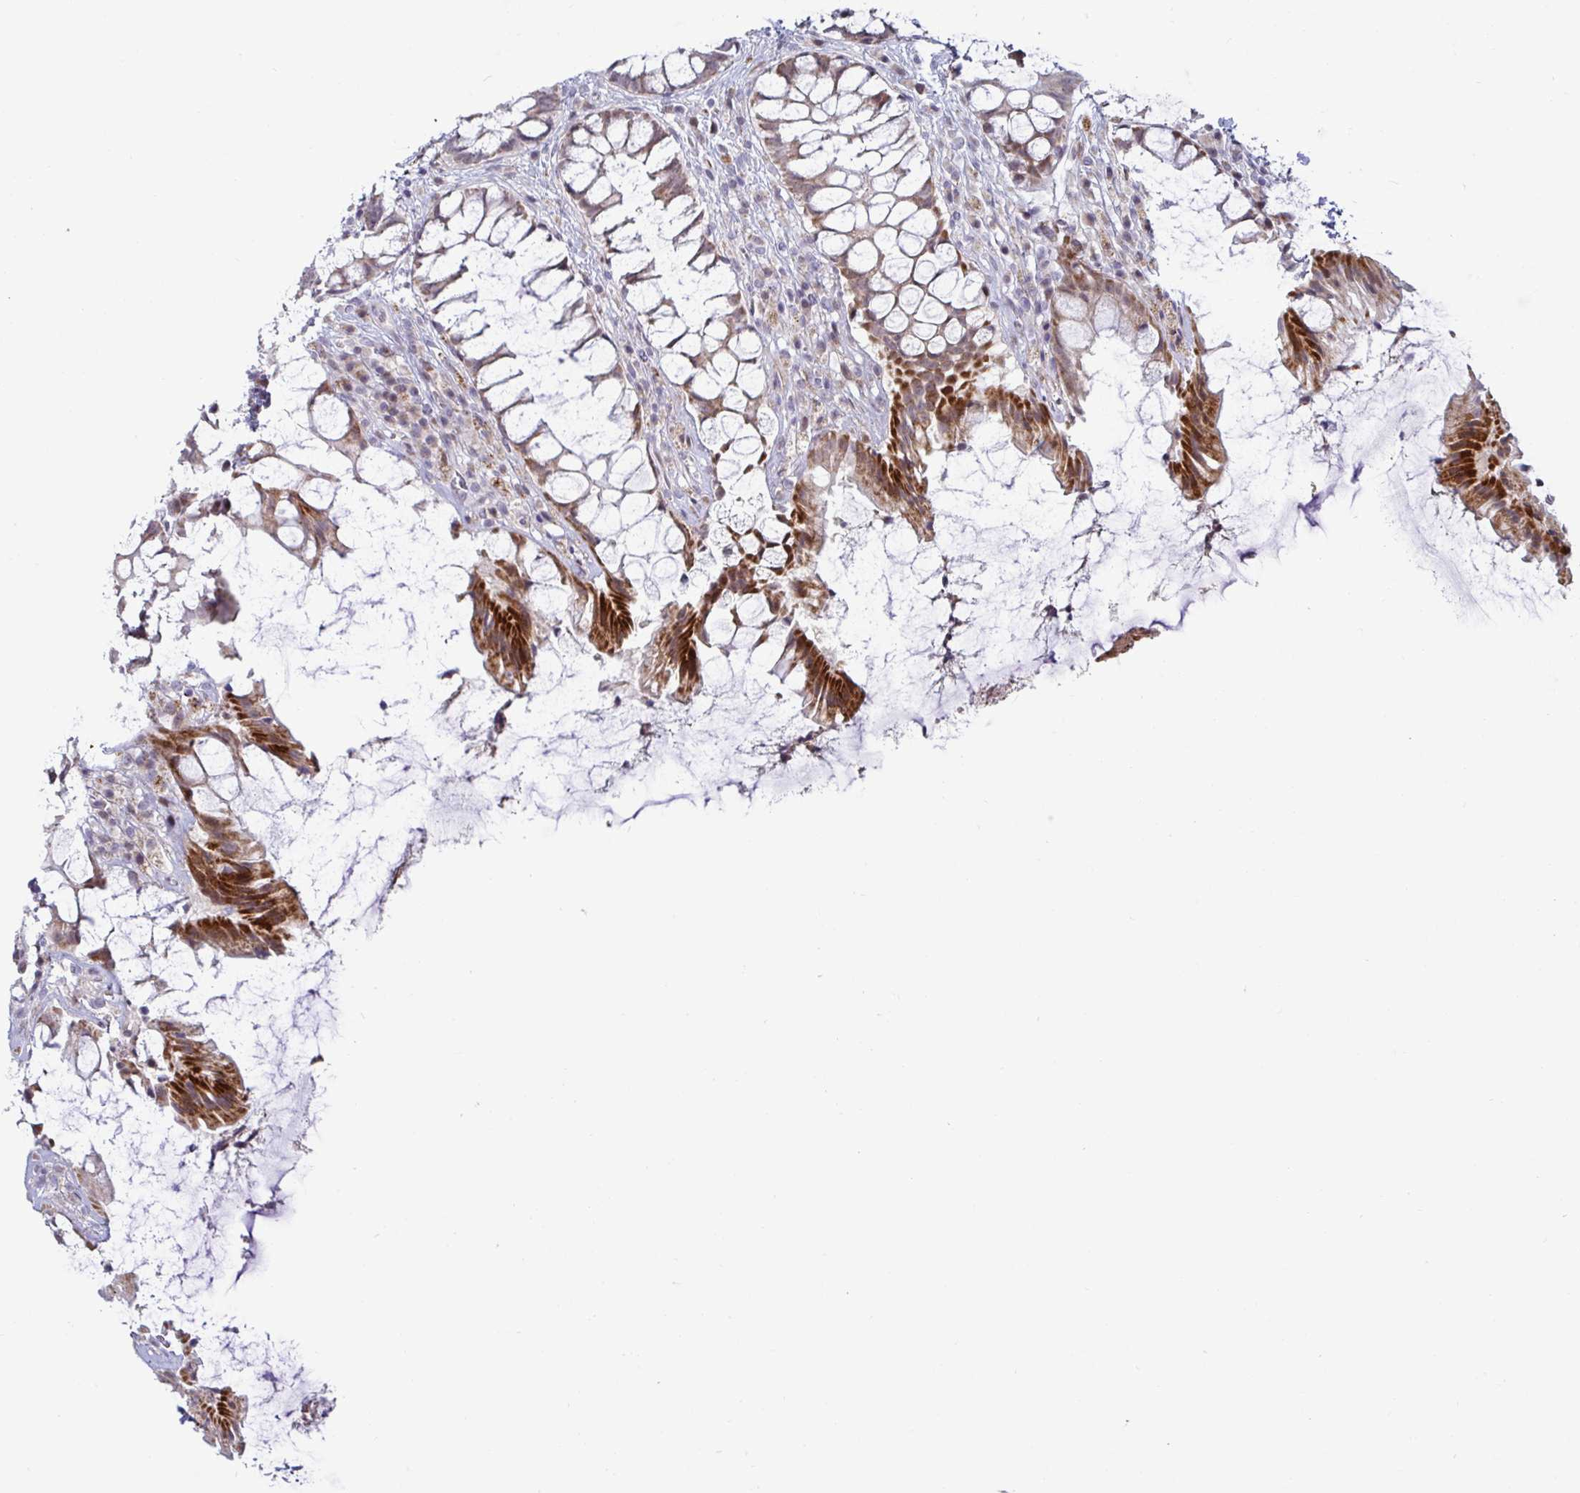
{"staining": {"intensity": "moderate", "quantity": ">75%", "location": "cytoplasmic/membranous"}, "tissue": "rectum", "cell_type": "Glandular cells", "image_type": "normal", "snomed": [{"axis": "morphology", "description": "Normal tissue, NOS"}, {"axis": "topography", "description": "Rectum"}], "caption": "High-magnification brightfield microscopy of benign rectum stained with DAB (3,3'-diaminobenzidine) (brown) and counterstained with hematoxylin (blue). glandular cells exhibit moderate cytoplasmic/membranous expression is identified in about>75% of cells.", "gene": "DZIP1", "patient": {"sex": "female", "age": 58}}